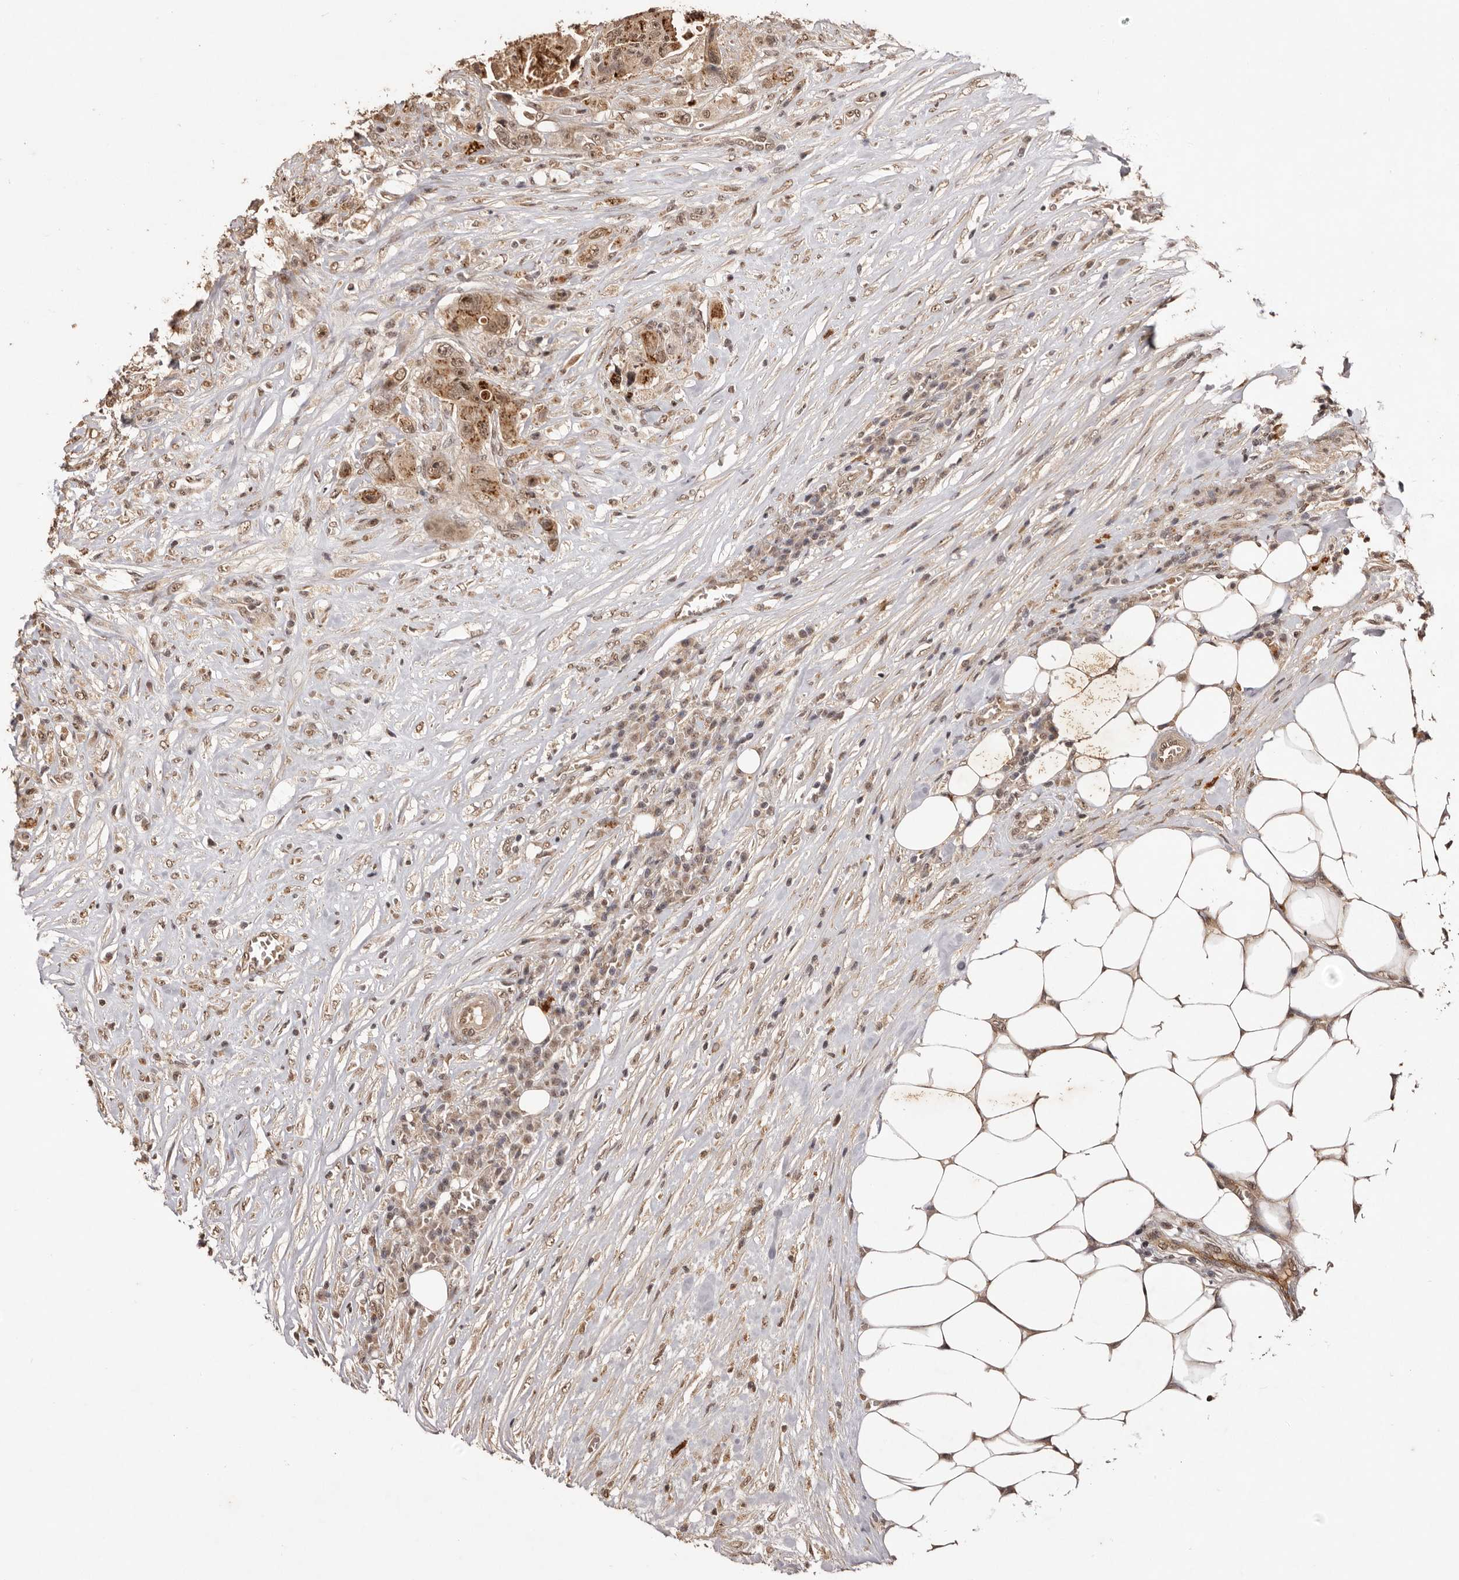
{"staining": {"intensity": "strong", "quantity": ">75%", "location": "cytoplasmic/membranous,nuclear"}, "tissue": "colorectal cancer", "cell_type": "Tumor cells", "image_type": "cancer", "snomed": [{"axis": "morphology", "description": "Adenocarcinoma, NOS"}, {"axis": "topography", "description": "Colon"}], "caption": "DAB immunohistochemical staining of colorectal cancer (adenocarcinoma) exhibits strong cytoplasmic/membranous and nuclear protein positivity in approximately >75% of tumor cells.", "gene": "NOTCH1", "patient": {"sex": "female", "age": 46}}